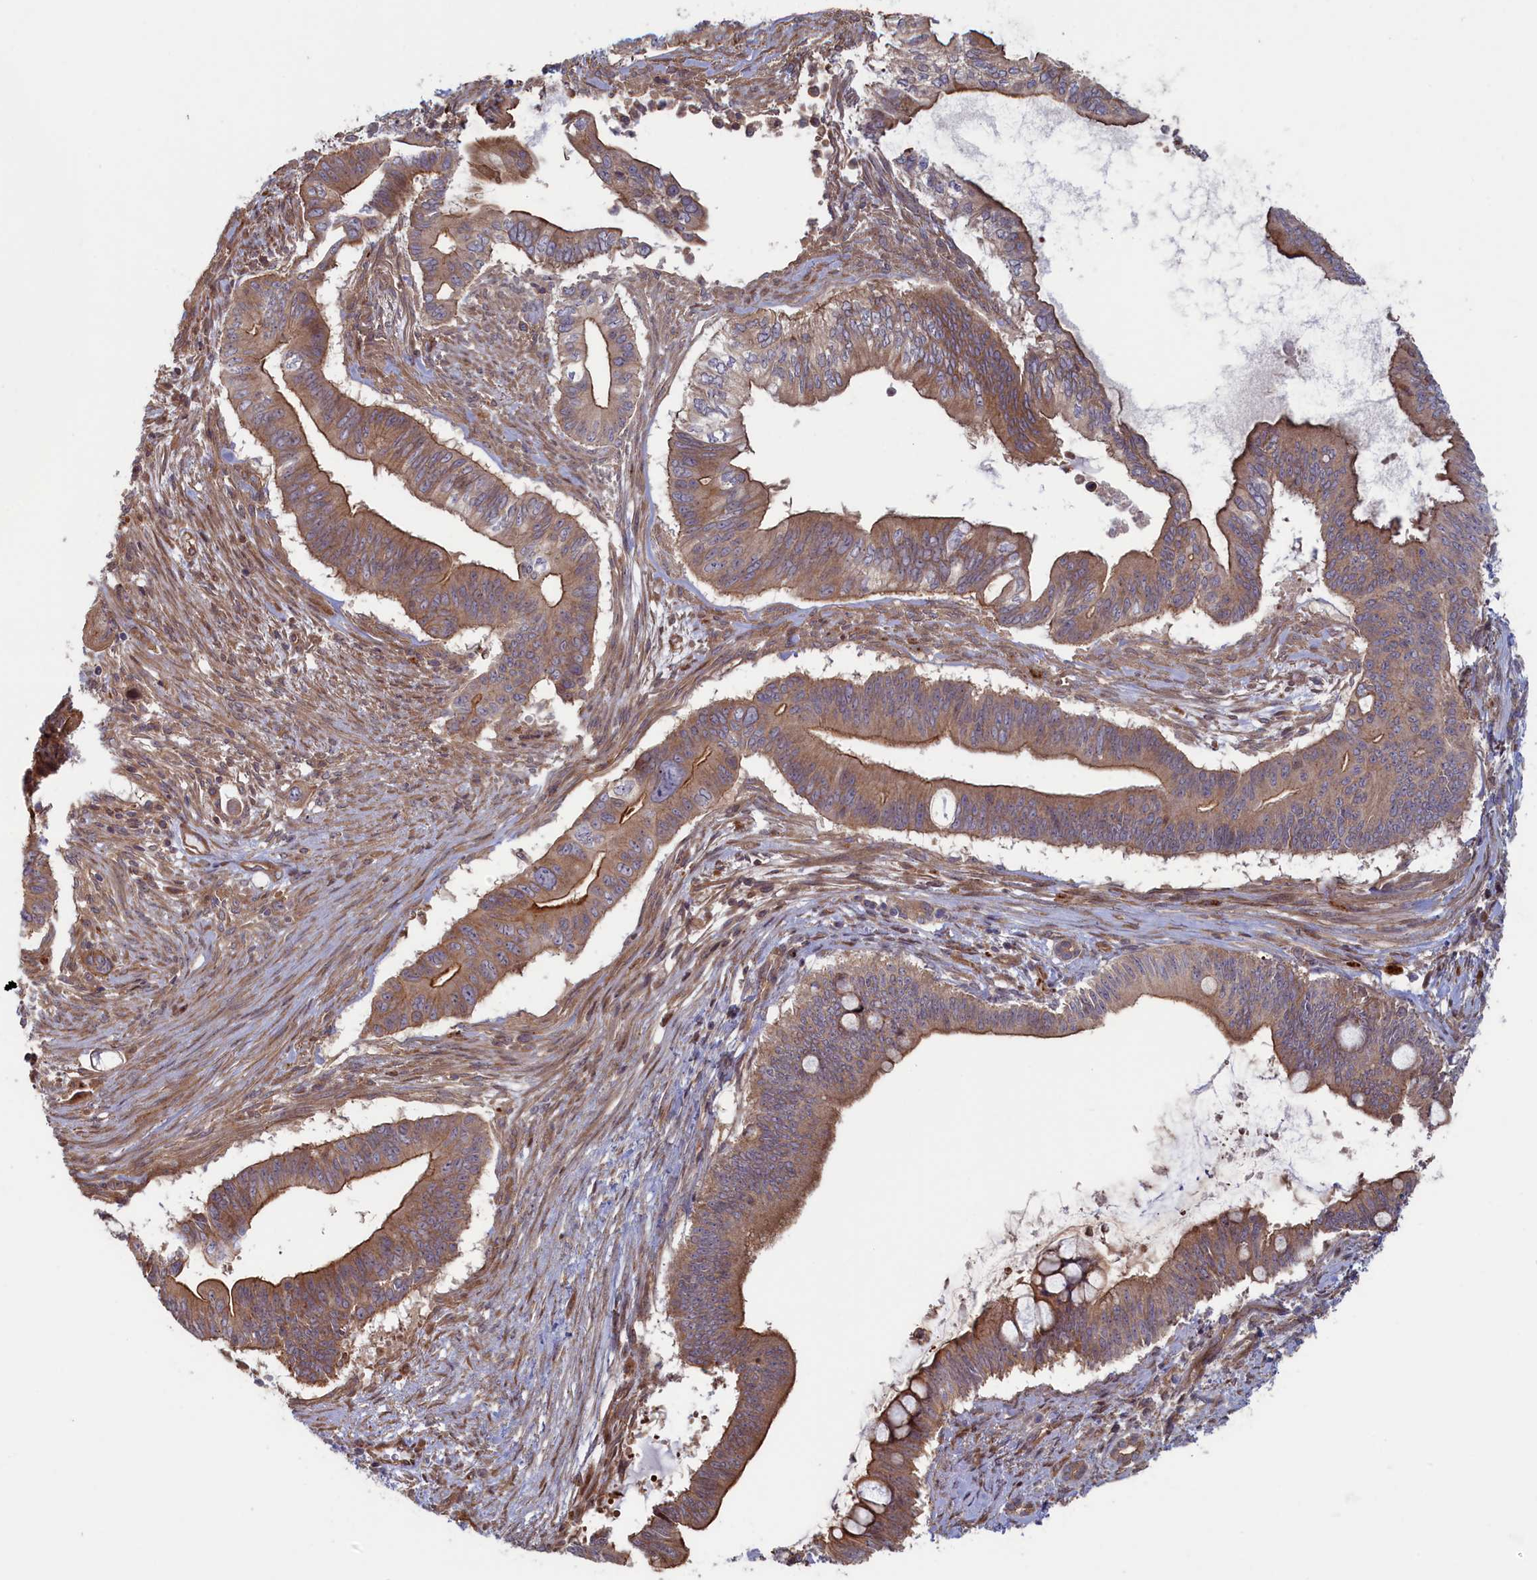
{"staining": {"intensity": "moderate", "quantity": ">75%", "location": "cytoplasmic/membranous"}, "tissue": "pancreatic cancer", "cell_type": "Tumor cells", "image_type": "cancer", "snomed": [{"axis": "morphology", "description": "Adenocarcinoma, NOS"}, {"axis": "topography", "description": "Pancreas"}], "caption": "Human pancreatic cancer stained for a protein (brown) displays moderate cytoplasmic/membranous positive expression in approximately >75% of tumor cells.", "gene": "RILPL1", "patient": {"sex": "male", "age": 68}}